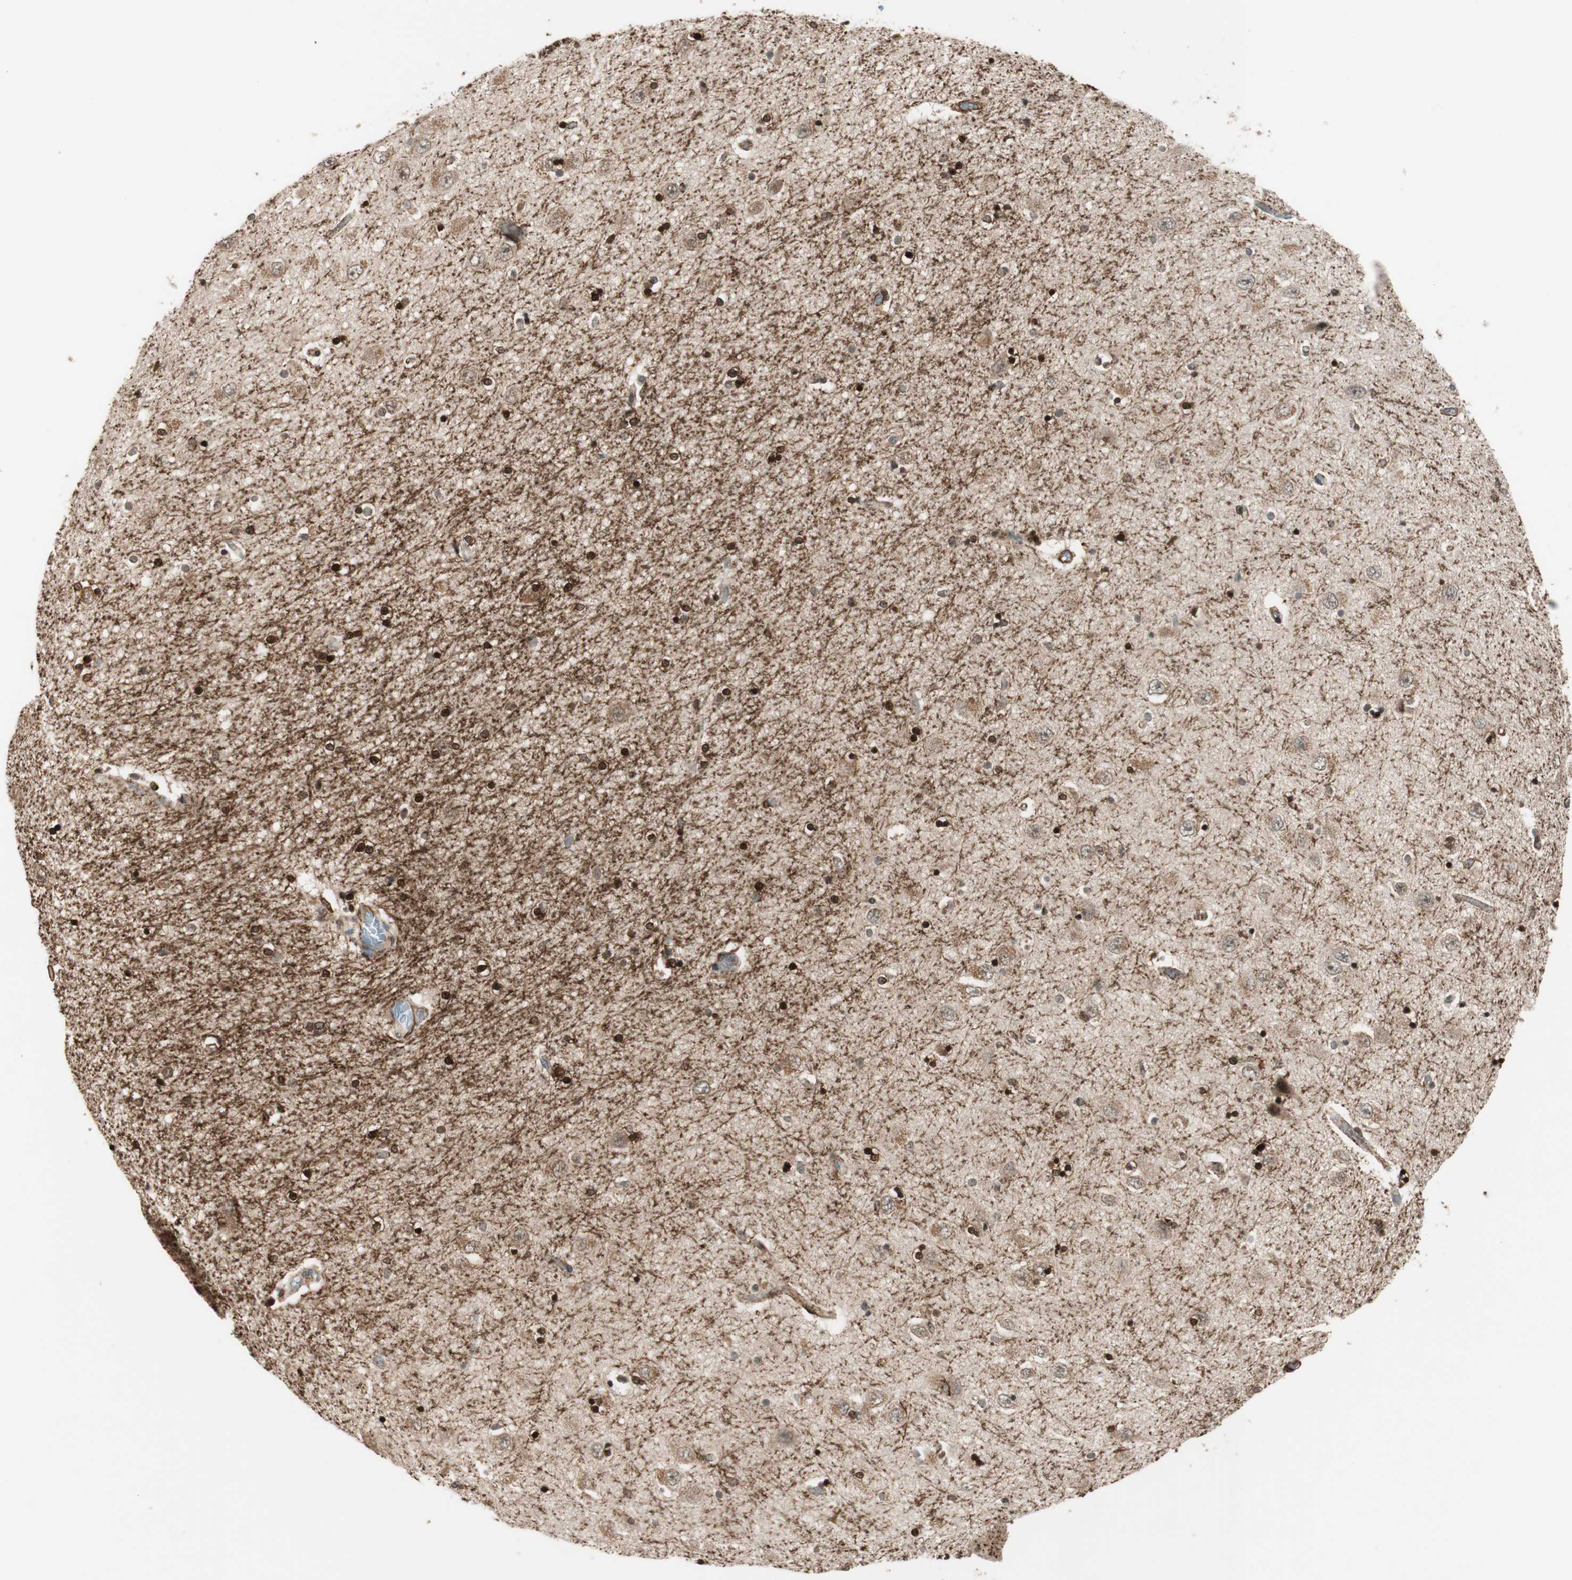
{"staining": {"intensity": "strong", "quantity": ">75%", "location": "nuclear"}, "tissue": "hippocampus", "cell_type": "Glial cells", "image_type": "normal", "snomed": [{"axis": "morphology", "description": "Normal tissue, NOS"}, {"axis": "topography", "description": "Hippocampus"}], "caption": "Immunohistochemistry (IHC) (DAB (3,3'-diaminobenzidine)) staining of normal human hippocampus displays strong nuclear protein positivity in about >75% of glial cells. The staining was performed using DAB, with brown indicating positive protein expression. Nuclei are stained blue with hematoxylin.", "gene": "CDK19", "patient": {"sex": "female", "age": 54}}